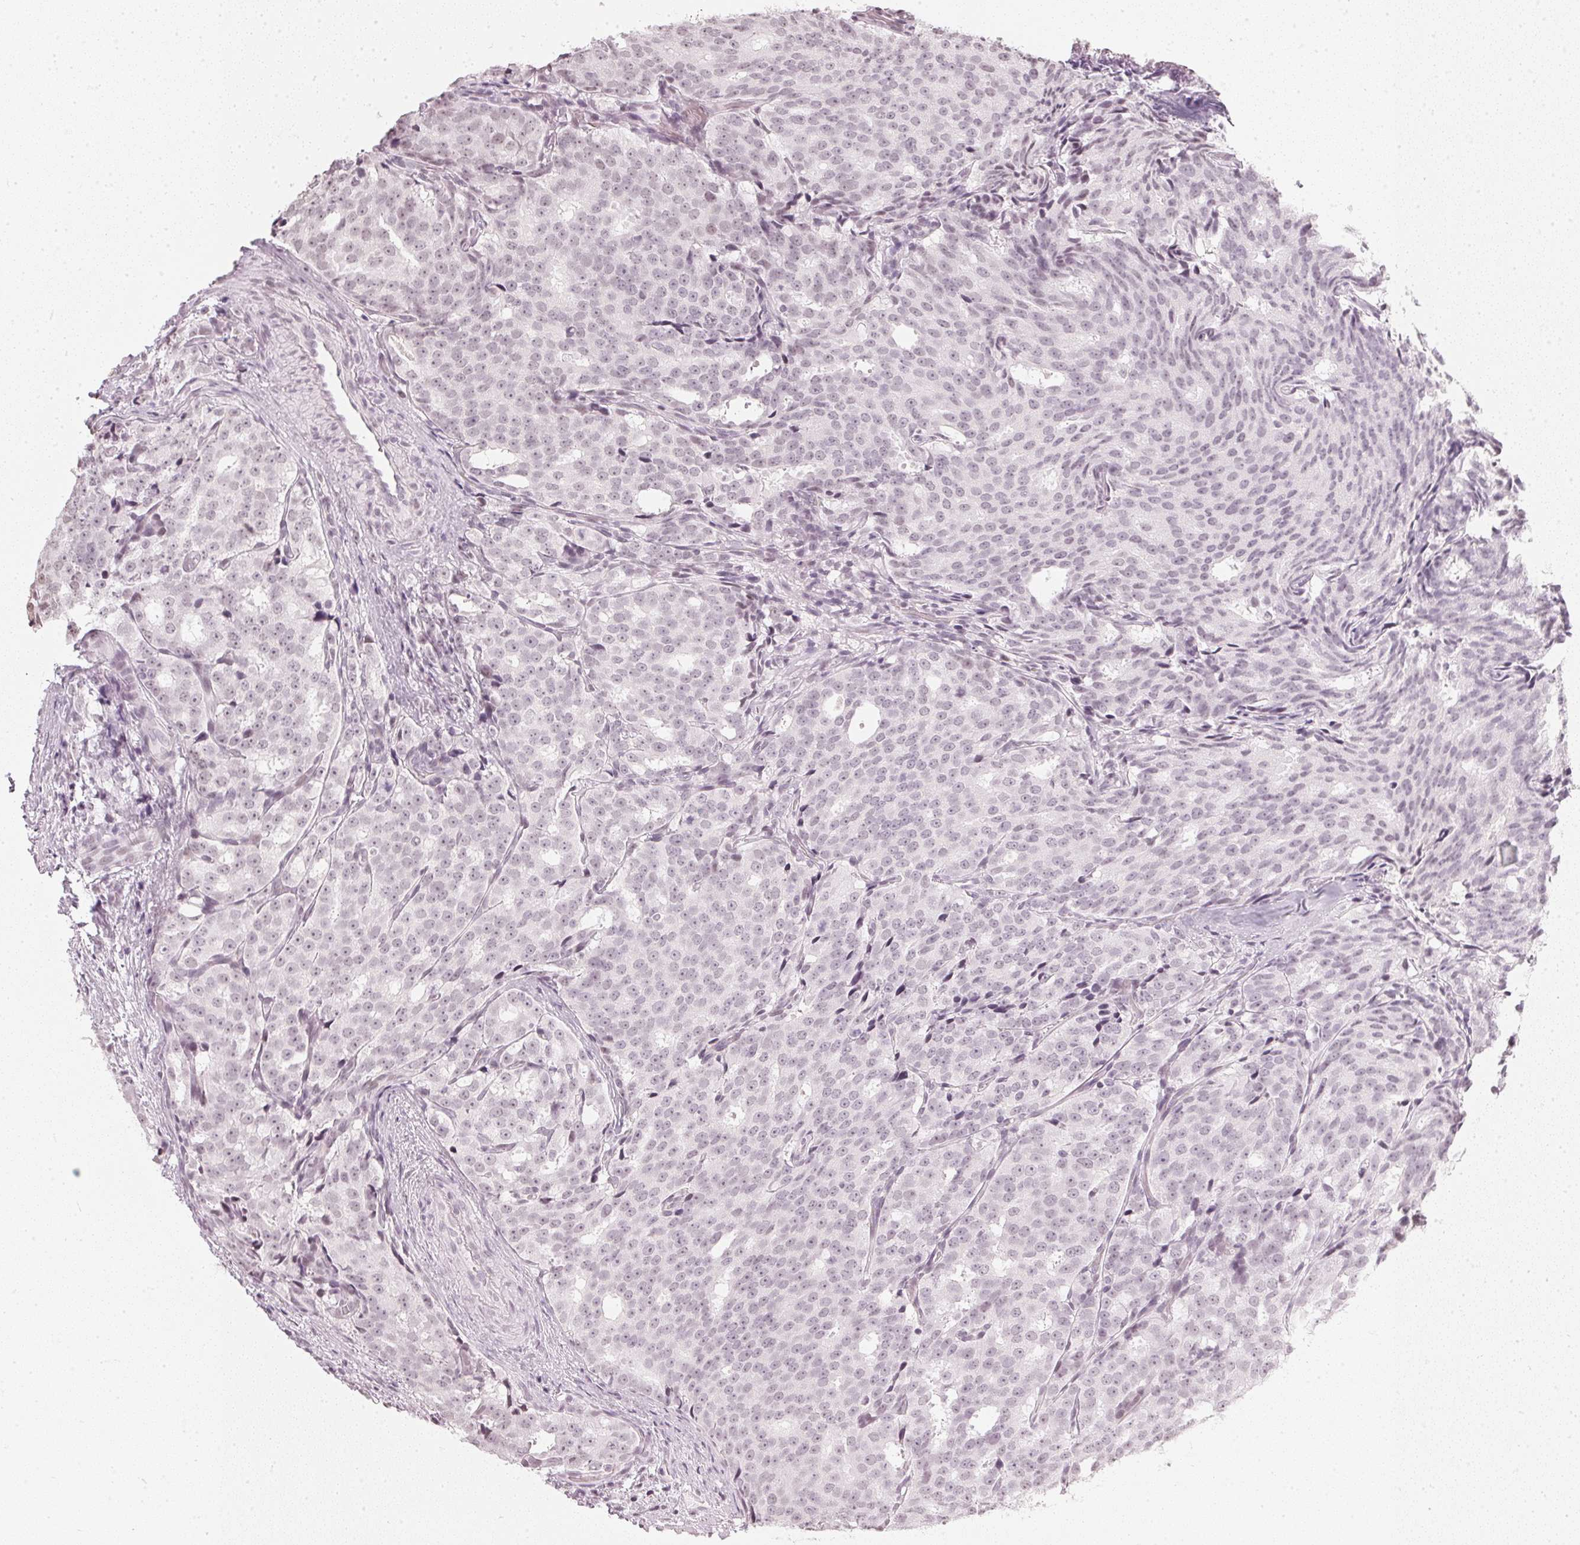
{"staining": {"intensity": "weak", "quantity": "25%-75%", "location": "nuclear"}, "tissue": "prostate cancer", "cell_type": "Tumor cells", "image_type": "cancer", "snomed": [{"axis": "morphology", "description": "Adenocarcinoma, High grade"}, {"axis": "topography", "description": "Prostate"}], "caption": "High-power microscopy captured an IHC histopathology image of prostate cancer (adenocarcinoma (high-grade)), revealing weak nuclear staining in approximately 25%-75% of tumor cells.", "gene": "DNAJC6", "patient": {"sex": "male", "age": 53}}